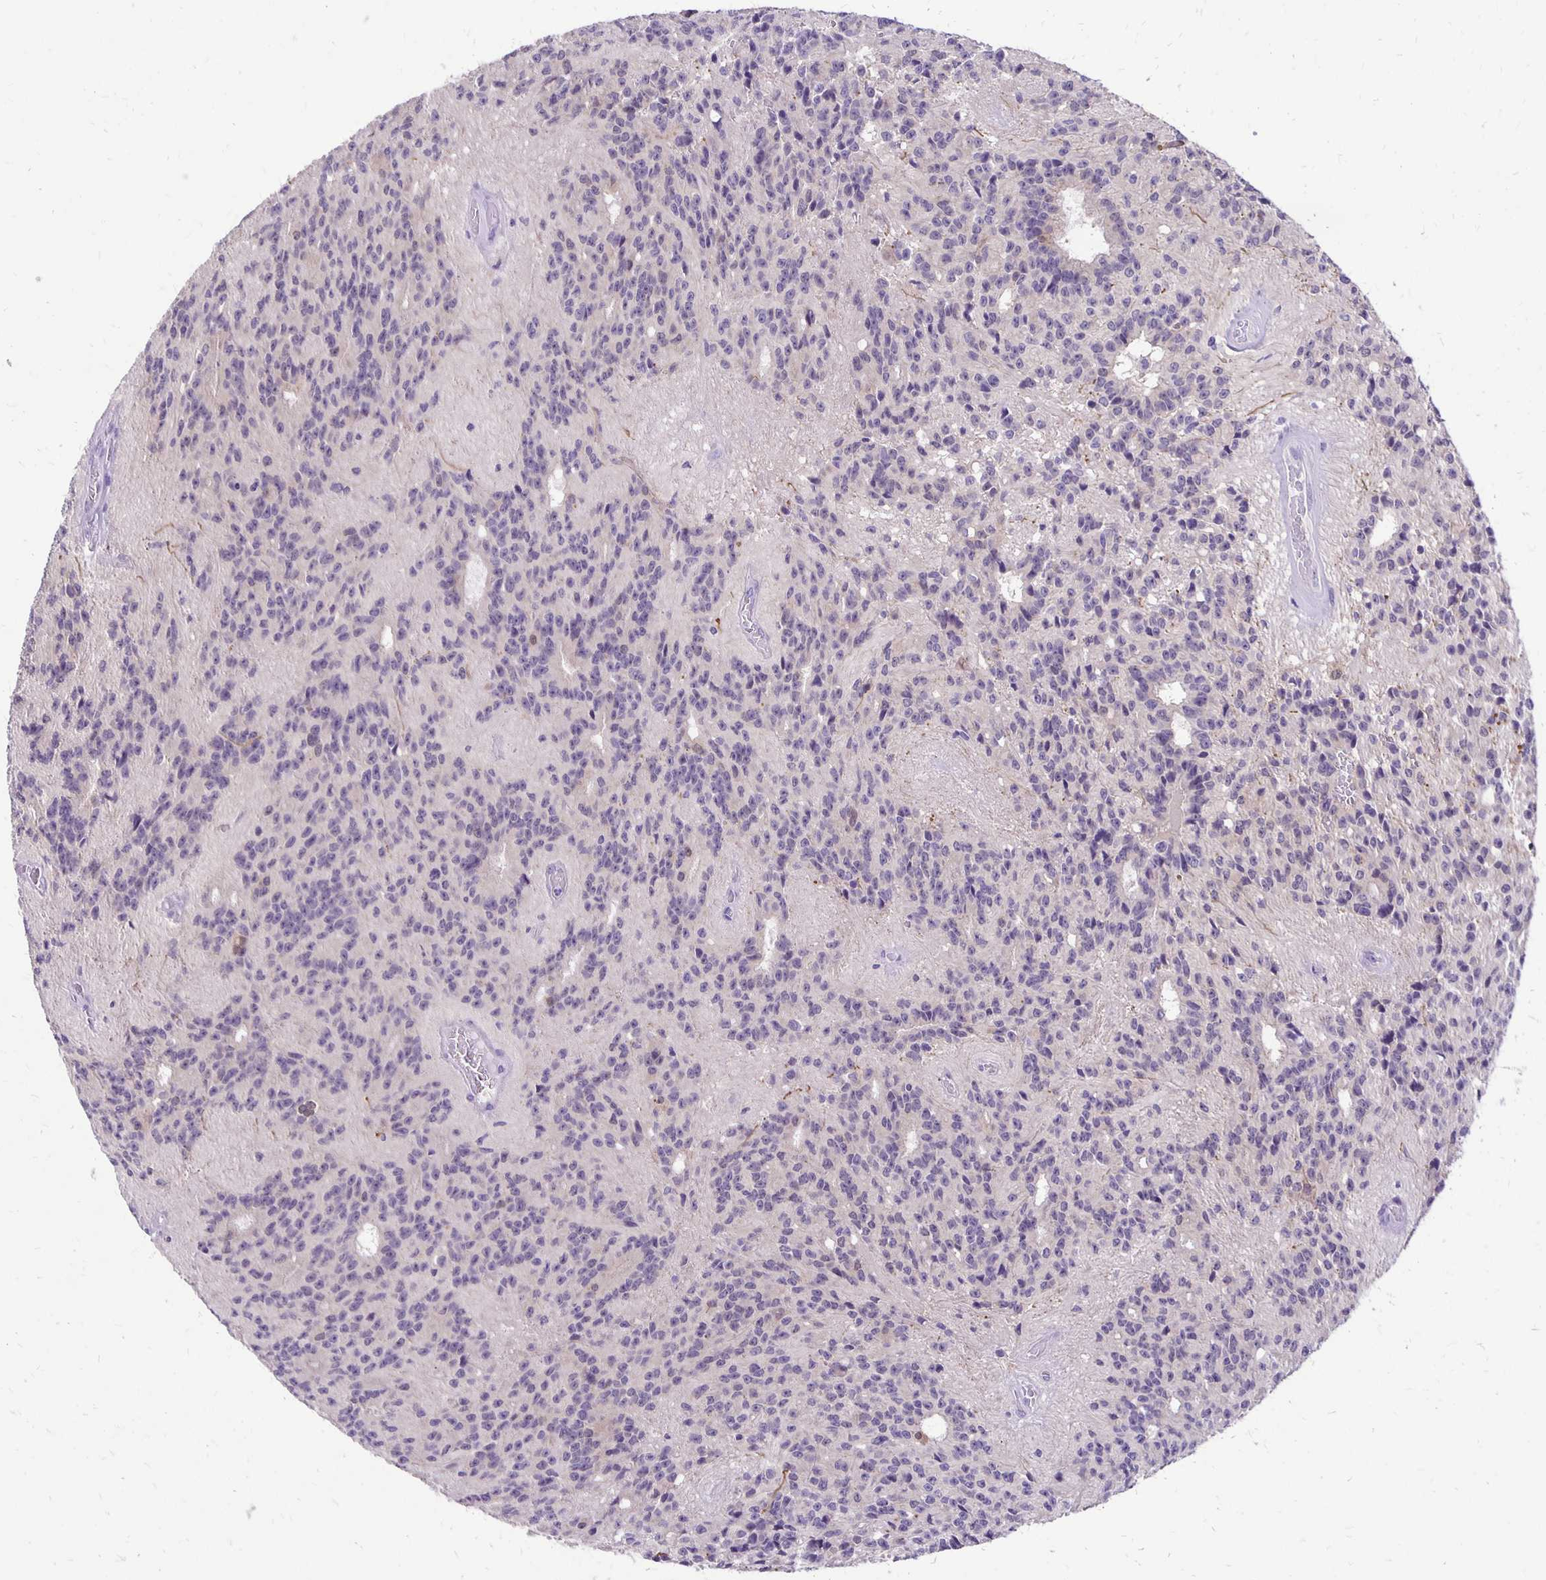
{"staining": {"intensity": "negative", "quantity": "none", "location": "none"}, "tissue": "glioma", "cell_type": "Tumor cells", "image_type": "cancer", "snomed": [{"axis": "morphology", "description": "Glioma, malignant, Low grade"}, {"axis": "topography", "description": "Brain"}], "caption": "Immunohistochemistry (IHC) micrograph of low-grade glioma (malignant) stained for a protein (brown), which reveals no expression in tumor cells. The staining is performed using DAB brown chromogen with nuclei counter-stained in using hematoxylin.", "gene": "ANKRD45", "patient": {"sex": "male", "age": 31}}